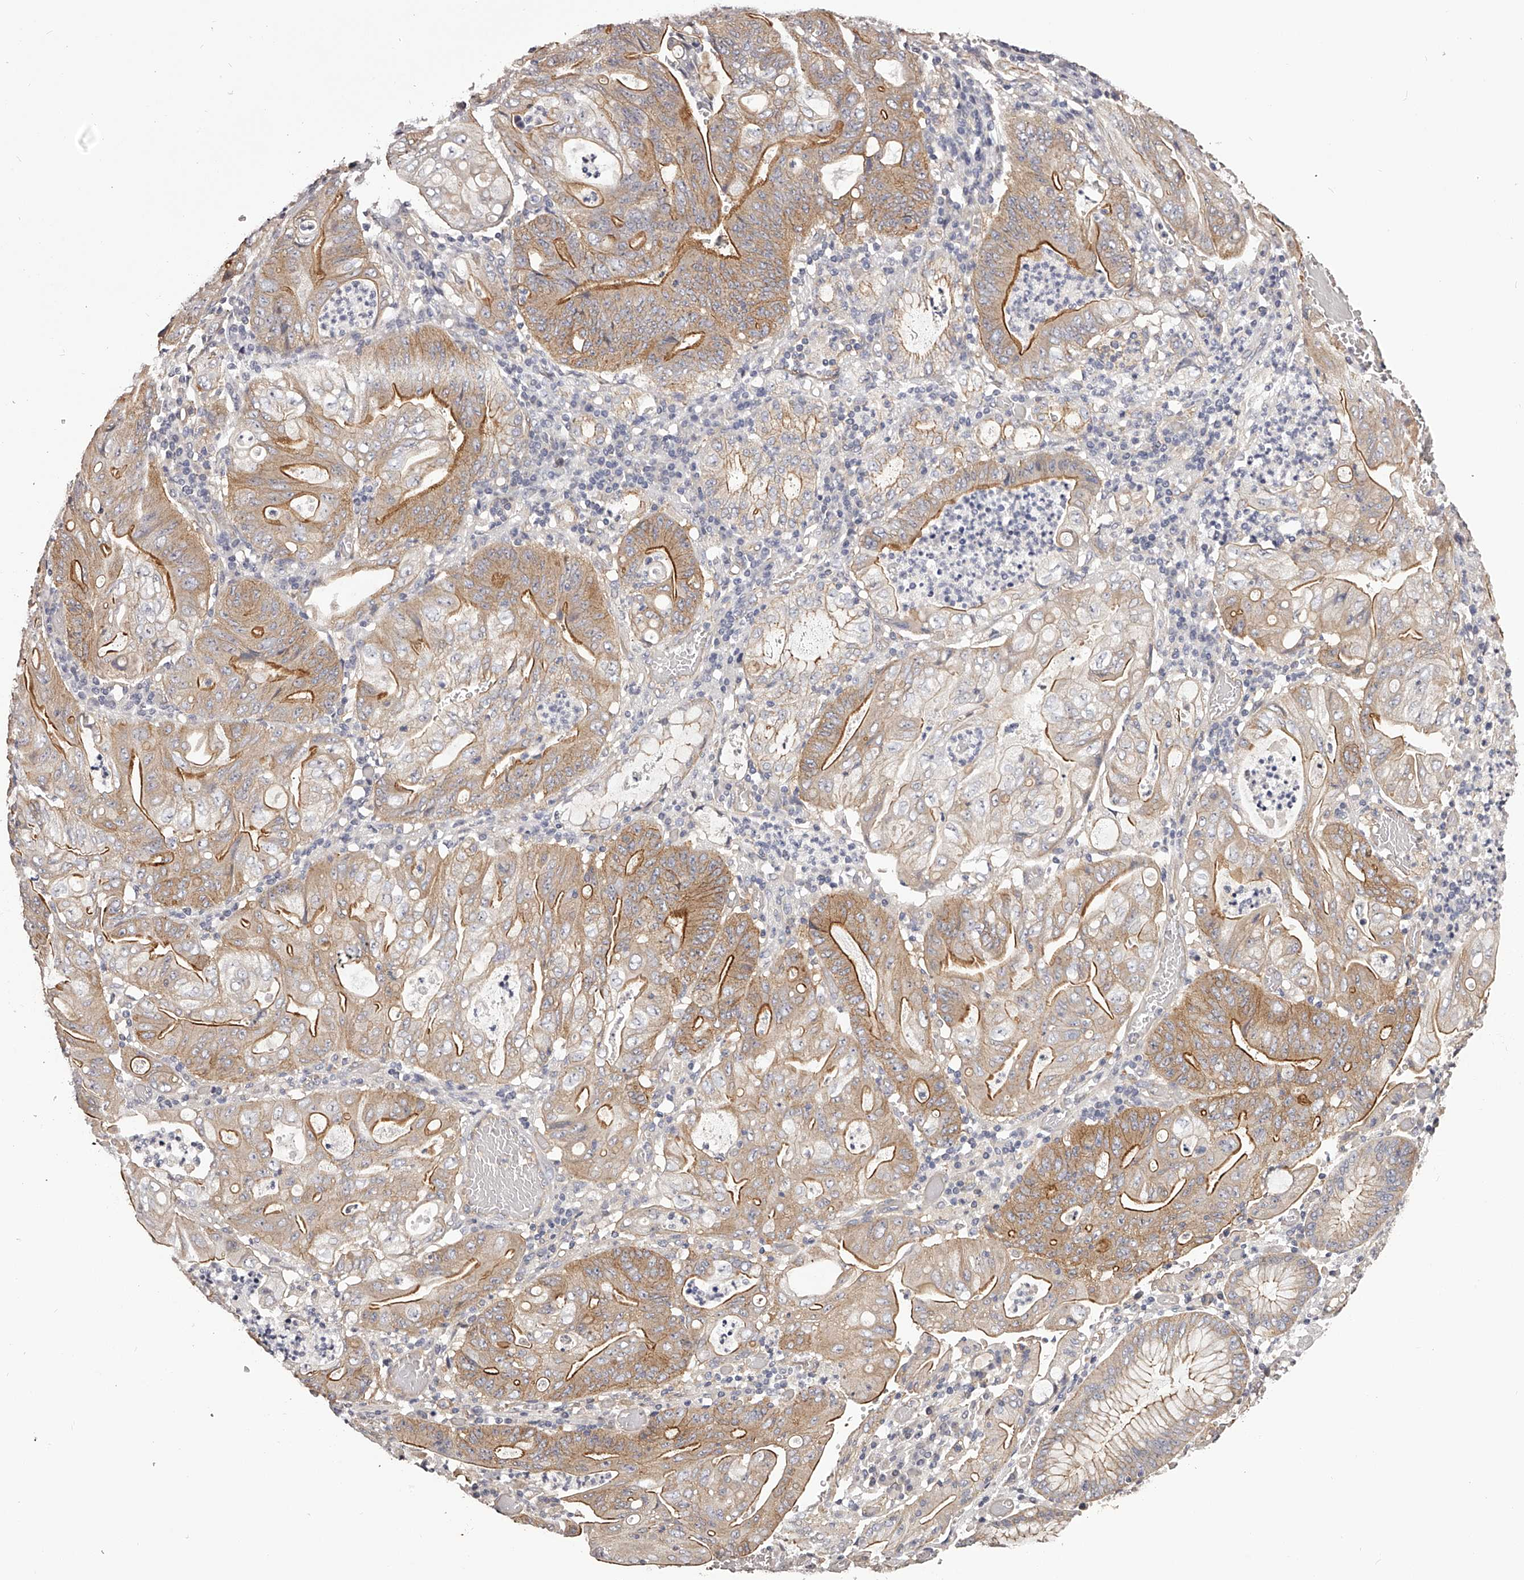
{"staining": {"intensity": "moderate", "quantity": ">75%", "location": "cytoplasmic/membranous"}, "tissue": "stomach cancer", "cell_type": "Tumor cells", "image_type": "cancer", "snomed": [{"axis": "morphology", "description": "Adenocarcinoma, NOS"}, {"axis": "topography", "description": "Stomach"}], "caption": "High-power microscopy captured an immunohistochemistry photomicrograph of adenocarcinoma (stomach), revealing moderate cytoplasmic/membranous positivity in approximately >75% of tumor cells.", "gene": "LTV1", "patient": {"sex": "female", "age": 73}}